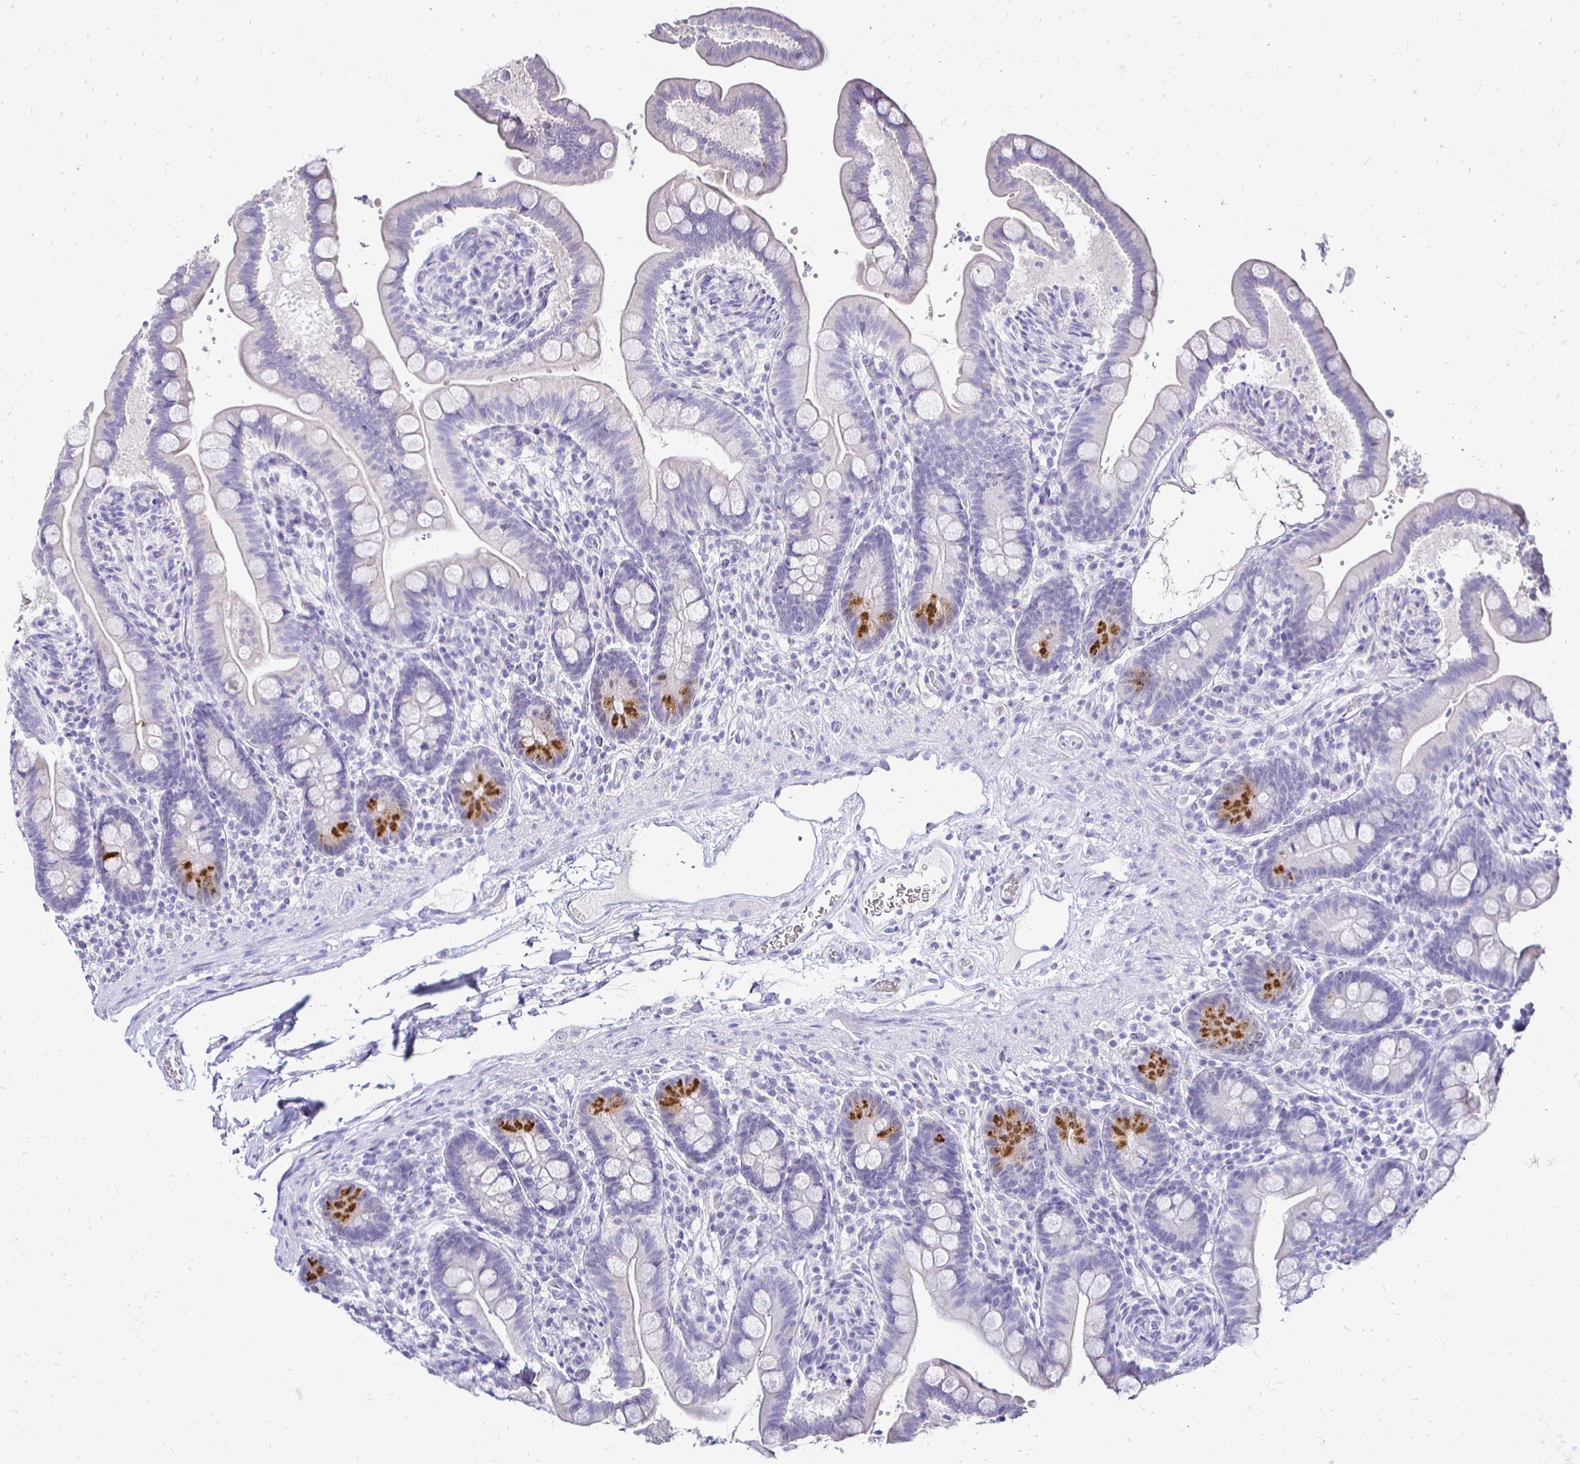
{"staining": {"intensity": "negative", "quantity": "none", "location": "none"}, "tissue": "colon", "cell_type": "Endothelial cells", "image_type": "normal", "snomed": [{"axis": "morphology", "description": "Normal tissue, NOS"}, {"axis": "topography", "description": "Smooth muscle"}, {"axis": "topography", "description": "Colon"}], "caption": "Endothelial cells show no significant staining in unremarkable colon. (Brightfield microscopy of DAB (3,3'-diaminobenzidine) IHC at high magnification).", "gene": "IRGC", "patient": {"sex": "male", "age": 73}}